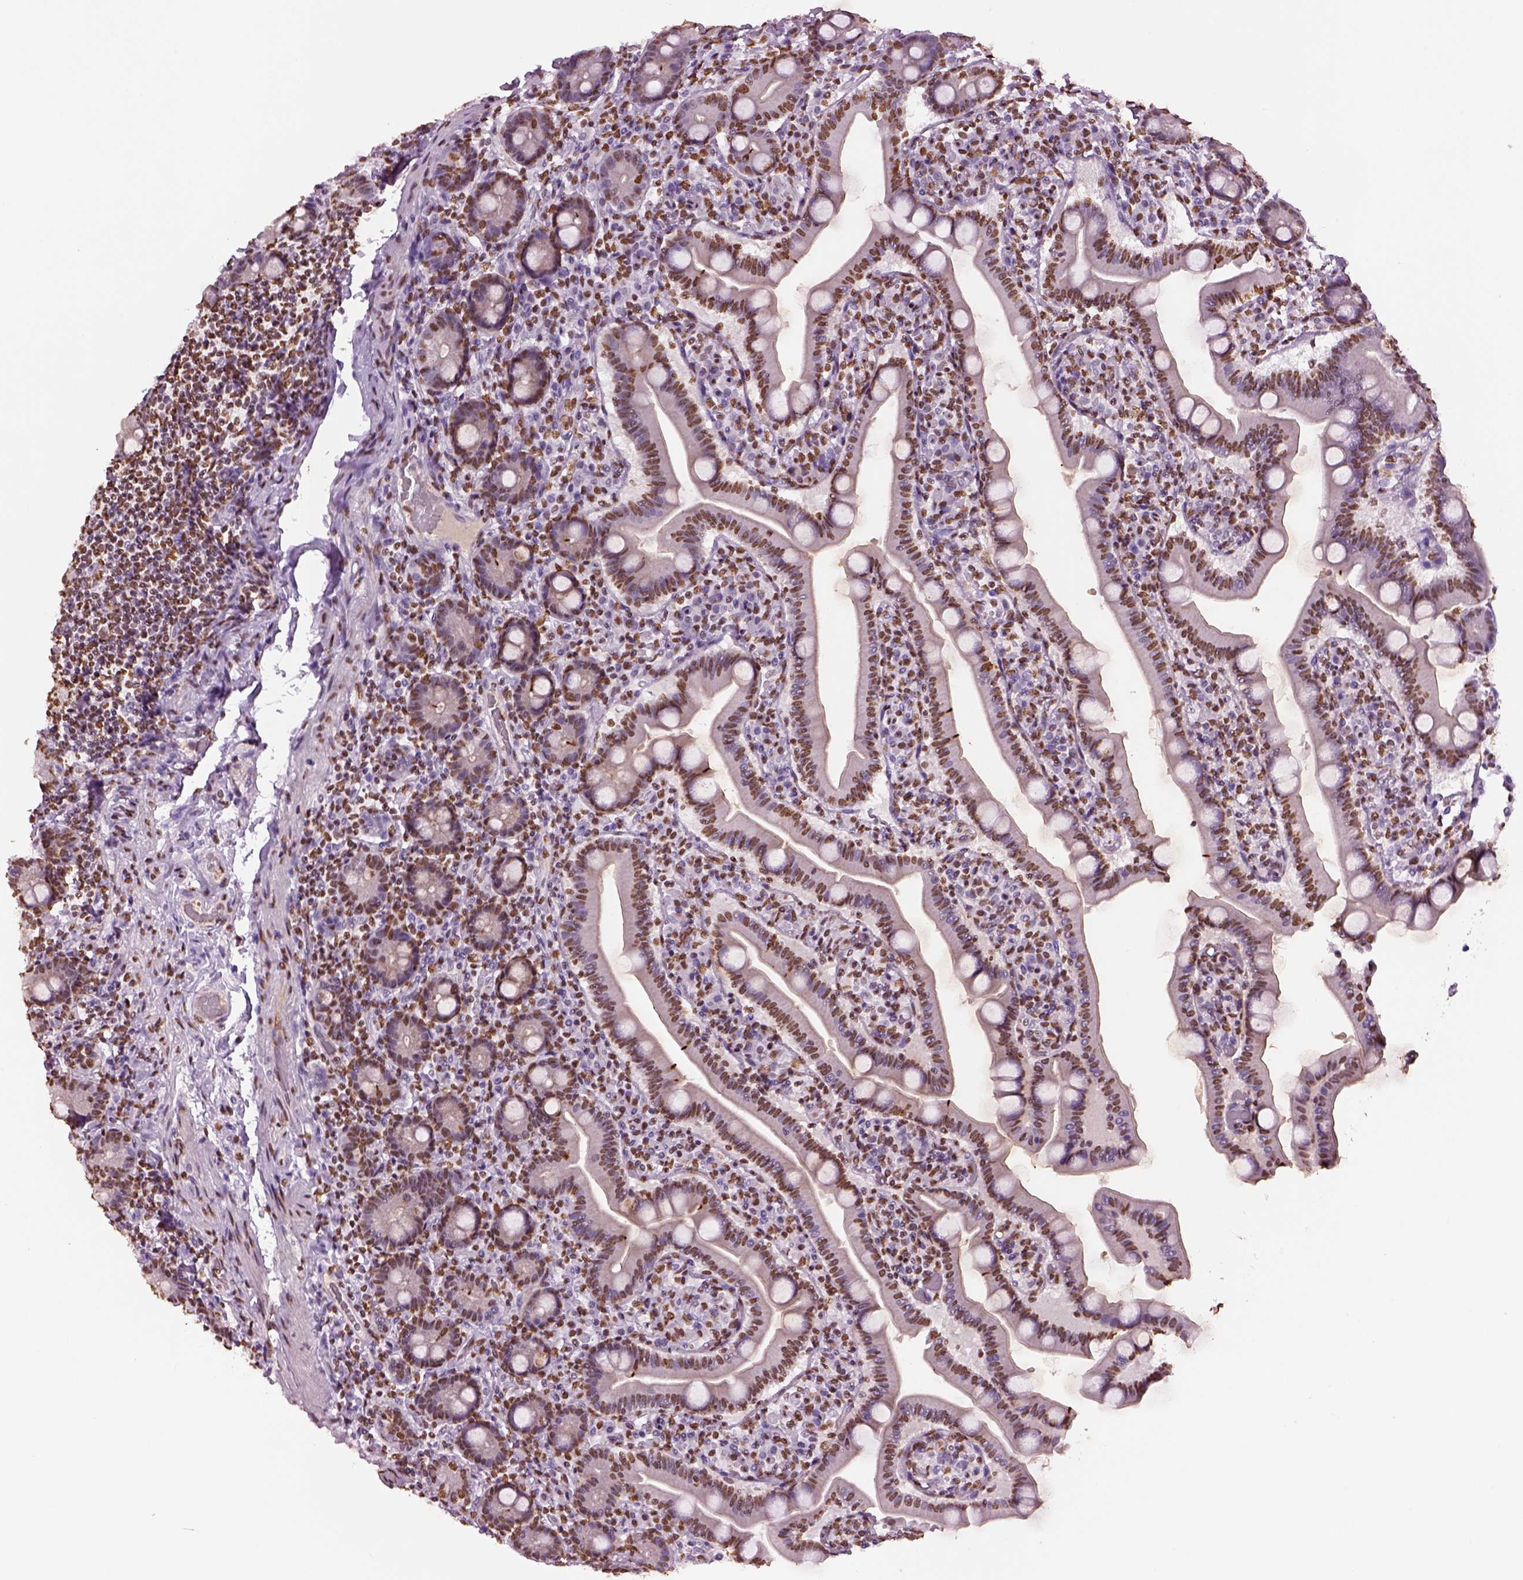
{"staining": {"intensity": "moderate", "quantity": "25%-75%", "location": "nuclear"}, "tissue": "small intestine", "cell_type": "Glandular cells", "image_type": "normal", "snomed": [{"axis": "morphology", "description": "Normal tissue, NOS"}, {"axis": "topography", "description": "Small intestine"}], "caption": "DAB (3,3'-diaminobenzidine) immunohistochemical staining of unremarkable small intestine shows moderate nuclear protein expression in approximately 25%-75% of glandular cells. Nuclei are stained in blue.", "gene": "DDX3X", "patient": {"sex": "male", "age": 66}}